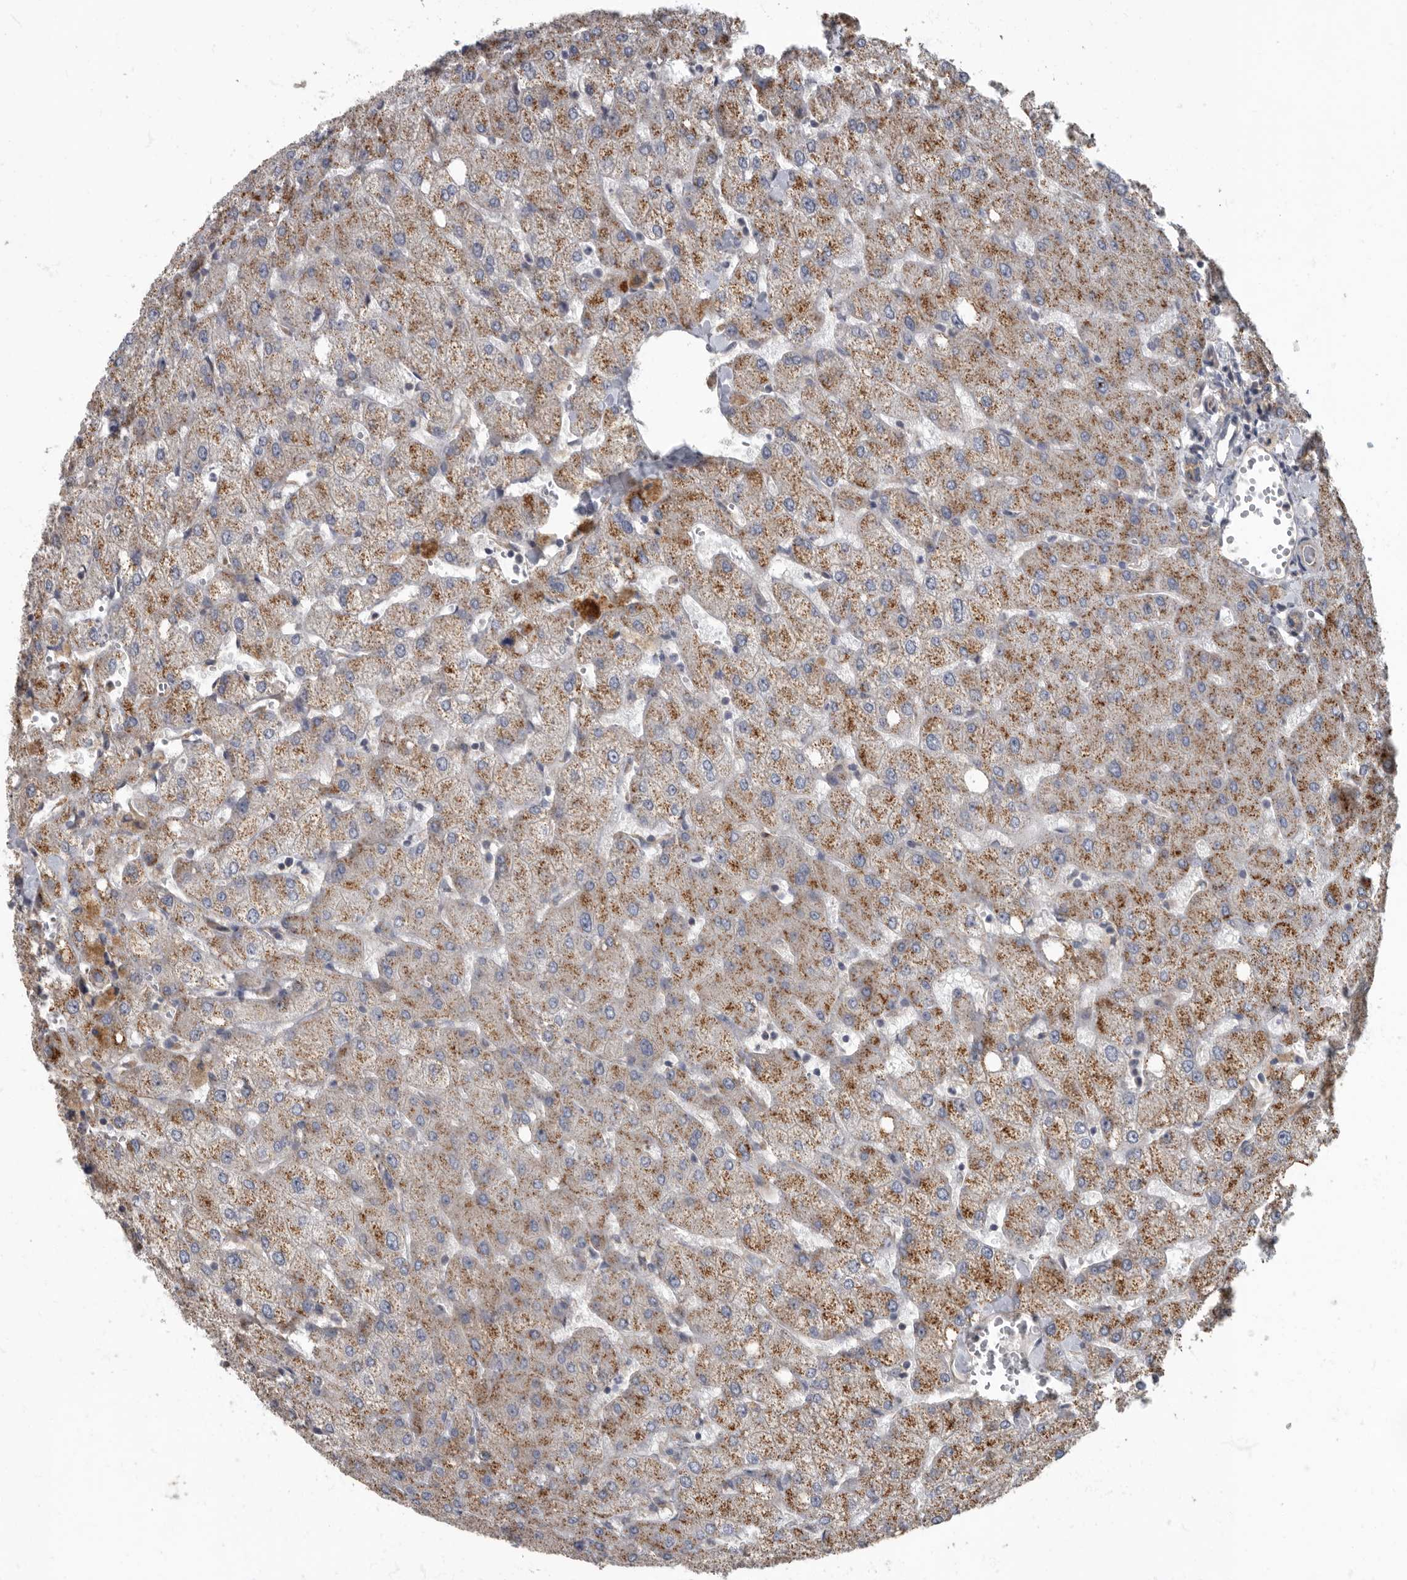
{"staining": {"intensity": "negative", "quantity": "none", "location": "none"}, "tissue": "liver", "cell_type": "Cholangiocytes", "image_type": "normal", "snomed": [{"axis": "morphology", "description": "Normal tissue, NOS"}, {"axis": "topography", "description": "Liver"}], "caption": "Immunohistochemical staining of normal liver shows no significant staining in cholangiocytes.", "gene": "PDK1", "patient": {"sex": "female", "age": 54}}